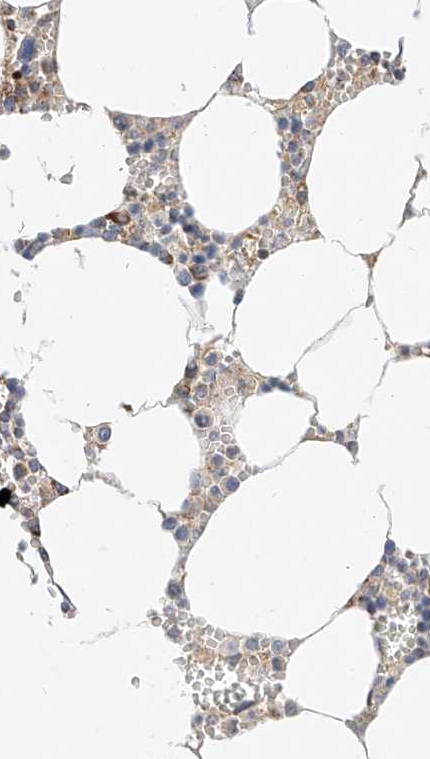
{"staining": {"intensity": "moderate", "quantity": "<25%", "location": "cytoplasmic/membranous"}, "tissue": "bone marrow", "cell_type": "Hematopoietic cells", "image_type": "normal", "snomed": [{"axis": "morphology", "description": "Normal tissue, NOS"}, {"axis": "topography", "description": "Bone marrow"}], "caption": "About <25% of hematopoietic cells in benign bone marrow exhibit moderate cytoplasmic/membranous protein expression as visualized by brown immunohistochemical staining.", "gene": "OSGEPL1", "patient": {"sex": "male", "age": 70}}